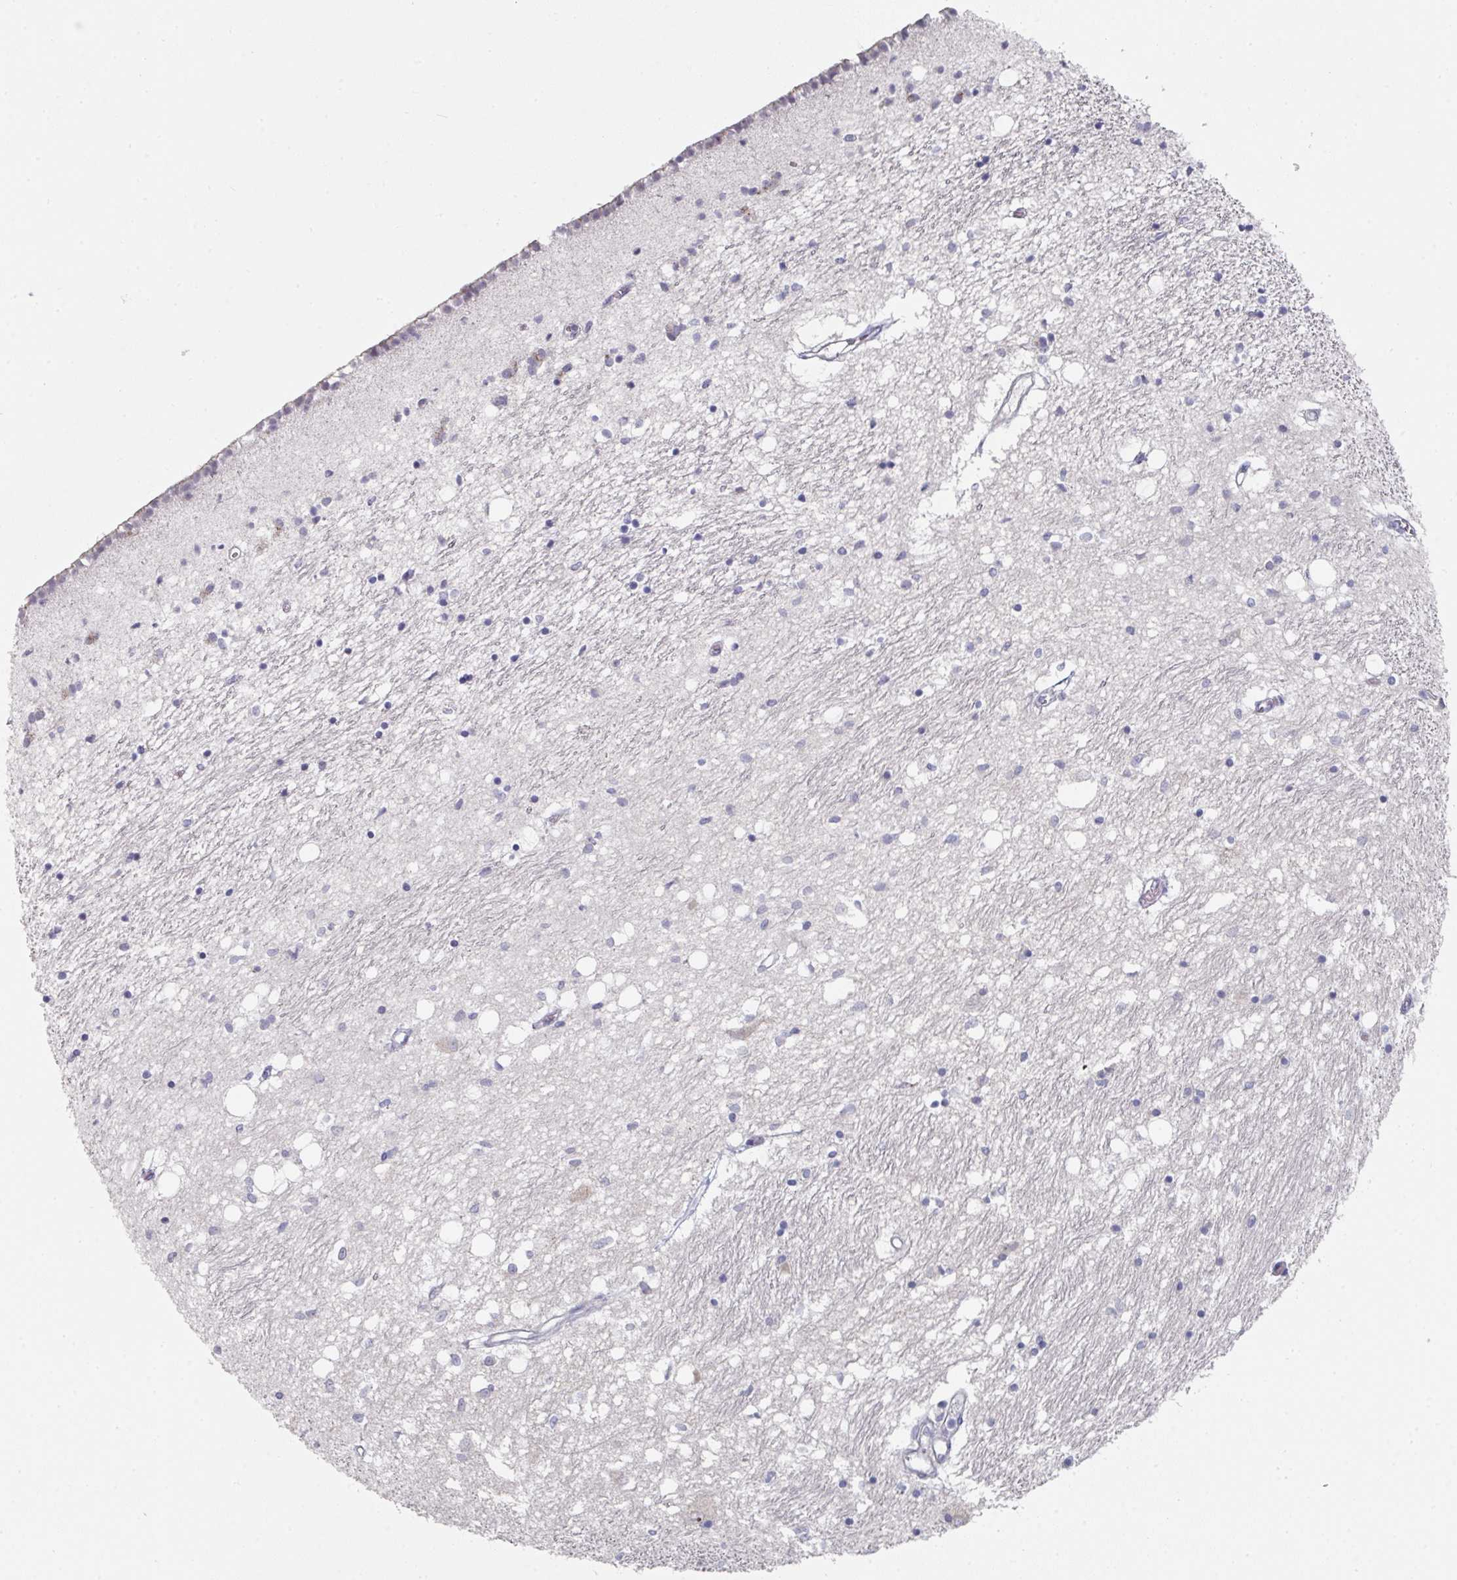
{"staining": {"intensity": "negative", "quantity": "none", "location": "none"}, "tissue": "caudate", "cell_type": "Glial cells", "image_type": "normal", "snomed": [{"axis": "morphology", "description": "Normal tissue, NOS"}, {"axis": "topography", "description": "Lateral ventricle wall"}], "caption": "High power microscopy micrograph of an immunohistochemistry photomicrograph of normal caudate, revealing no significant positivity in glial cells. (DAB IHC visualized using brightfield microscopy, high magnification).", "gene": "NT5C1A", "patient": {"sex": "male", "age": 70}}